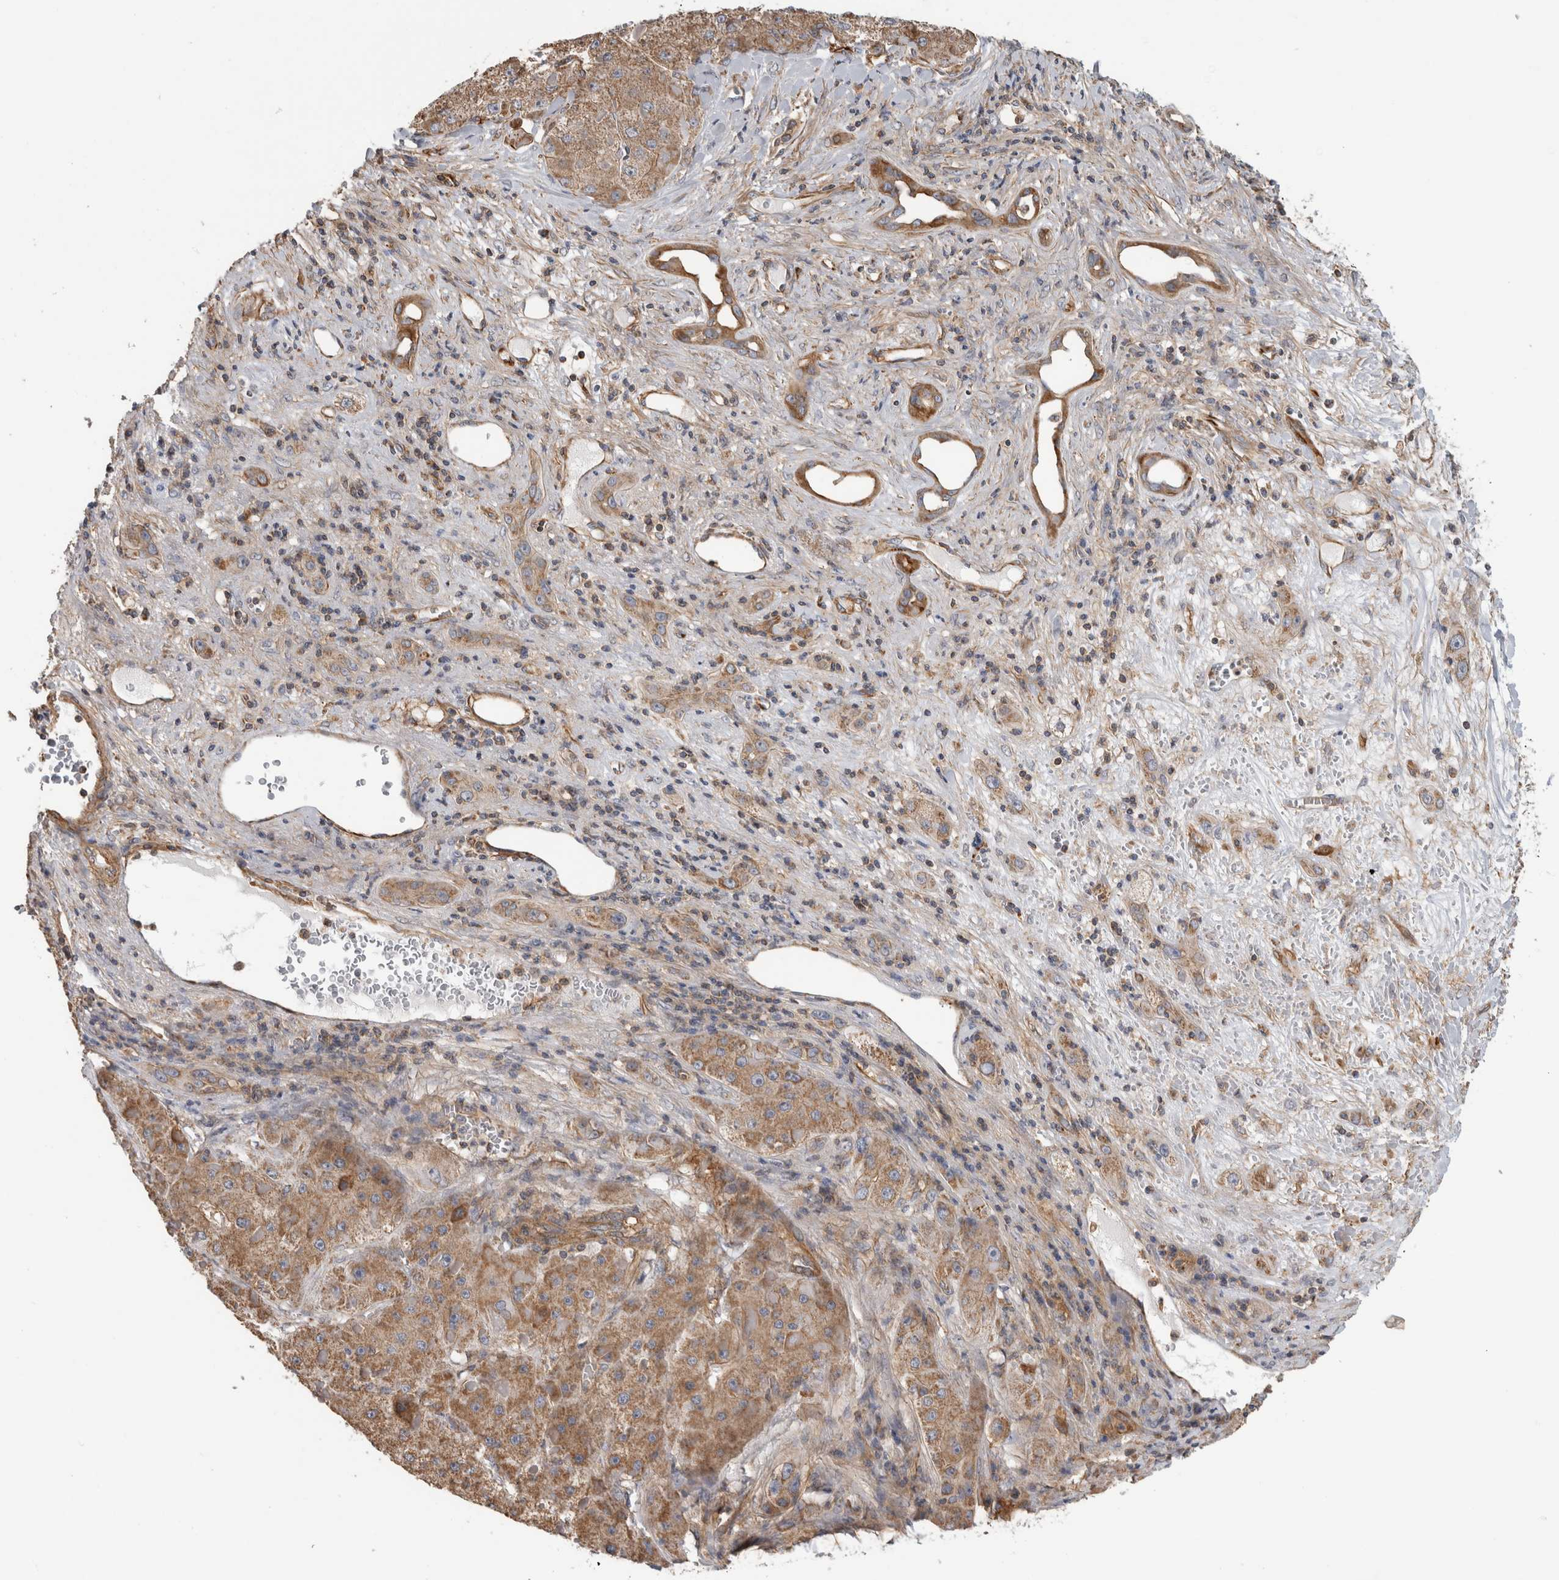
{"staining": {"intensity": "moderate", "quantity": ">75%", "location": "cytoplasmic/membranous"}, "tissue": "liver cancer", "cell_type": "Tumor cells", "image_type": "cancer", "snomed": [{"axis": "morphology", "description": "Carcinoma, Hepatocellular, NOS"}, {"axis": "topography", "description": "Liver"}], "caption": "Protein positivity by IHC demonstrates moderate cytoplasmic/membranous expression in about >75% of tumor cells in liver hepatocellular carcinoma.", "gene": "SFXN2", "patient": {"sex": "female", "age": 73}}